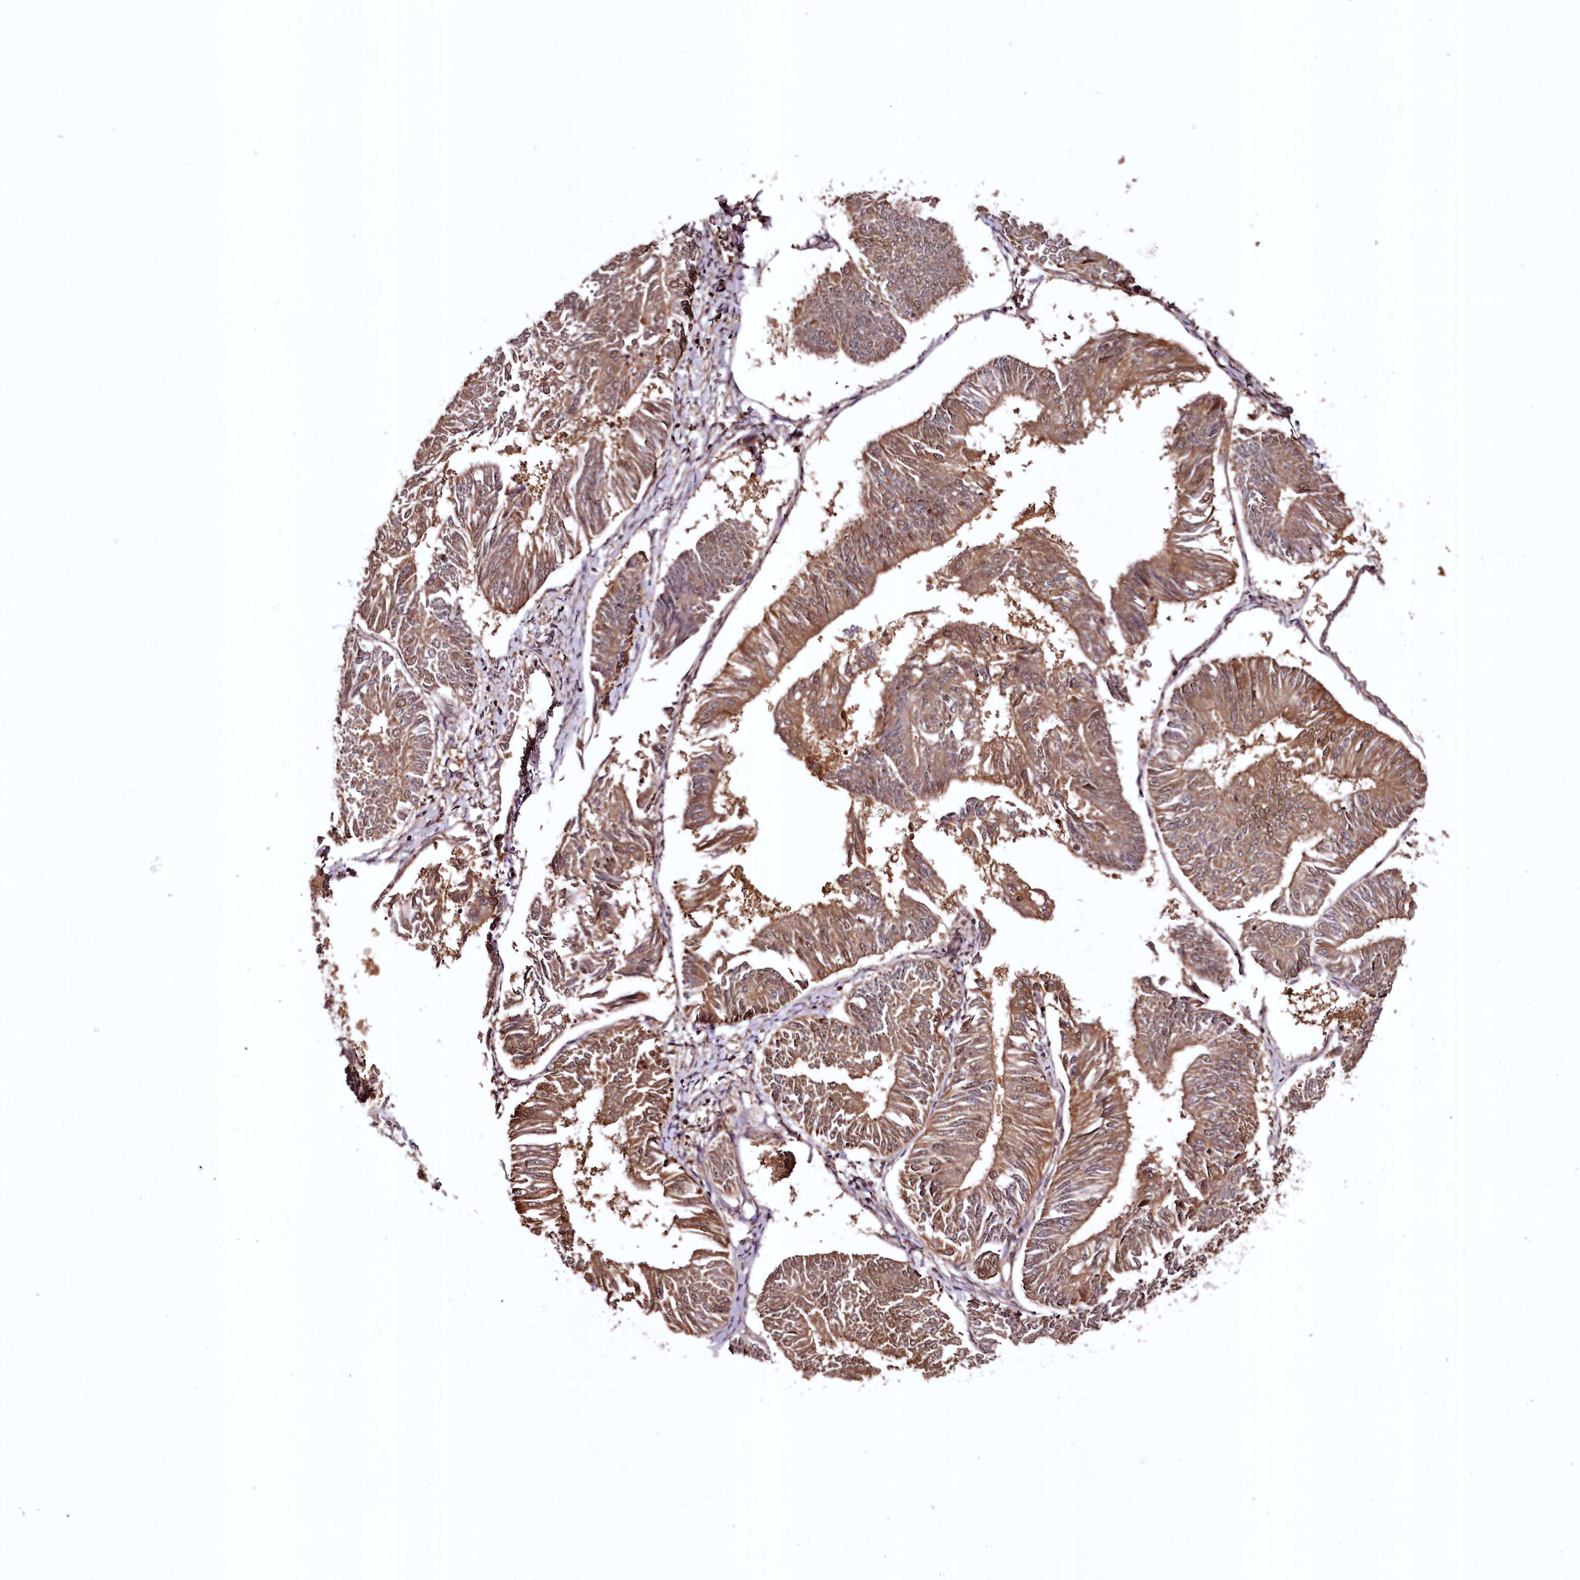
{"staining": {"intensity": "moderate", "quantity": ">75%", "location": "cytoplasmic/membranous"}, "tissue": "endometrial cancer", "cell_type": "Tumor cells", "image_type": "cancer", "snomed": [{"axis": "morphology", "description": "Adenocarcinoma, NOS"}, {"axis": "topography", "description": "Endometrium"}], "caption": "Endometrial cancer stained with IHC shows moderate cytoplasmic/membranous positivity in about >75% of tumor cells.", "gene": "TTC12", "patient": {"sex": "female", "age": 58}}